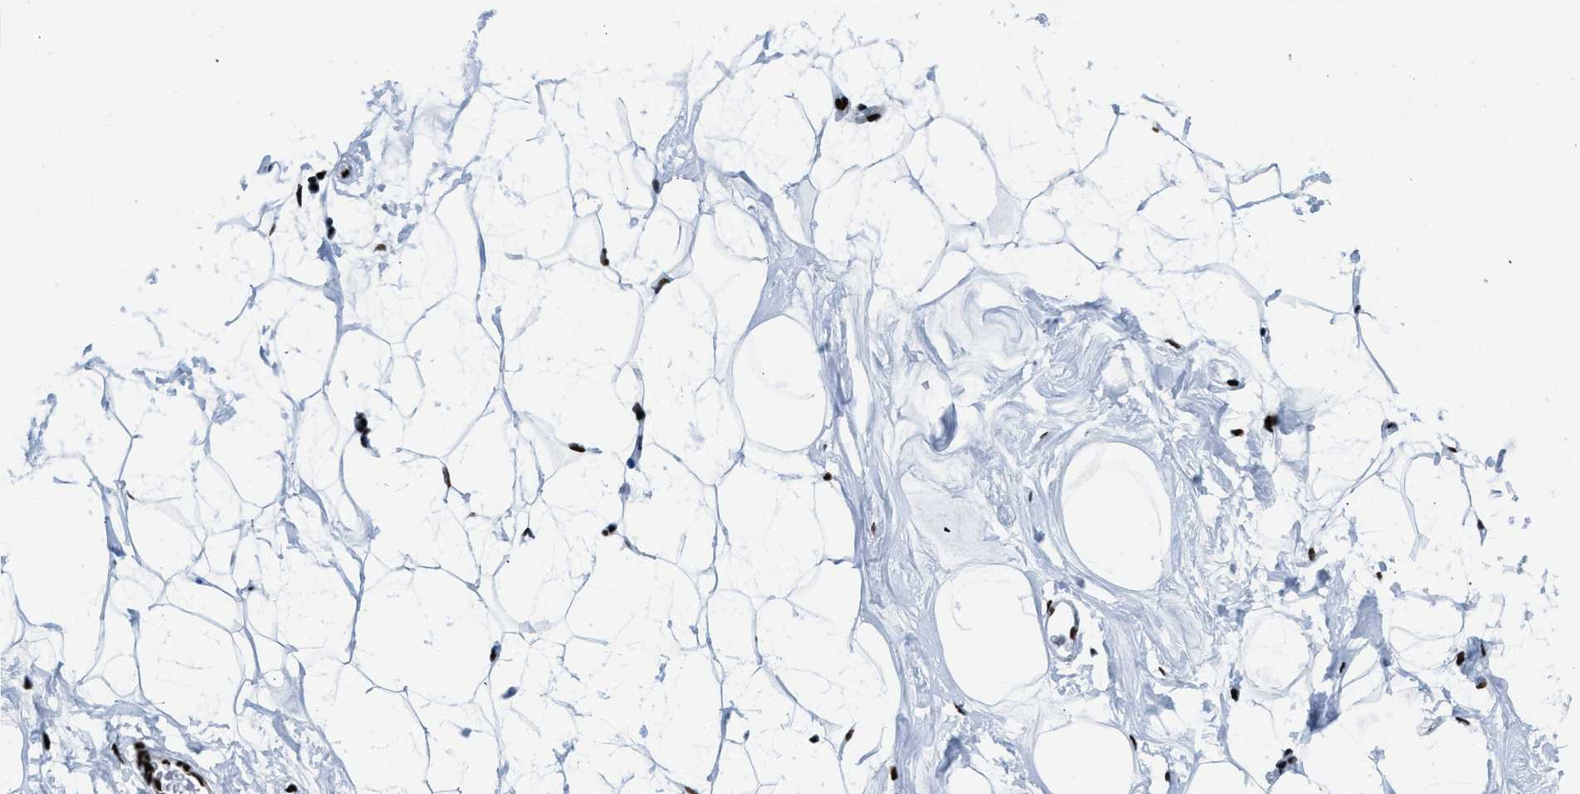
{"staining": {"intensity": "strong", "quantity": ">75%", "location": "nuclear"}, "tissue": "adipose tissue", "cell_type": "Adipocytes", "image_type": "normal", "snomed": [{"axis": "morphology", "description": "Normal tissue, NOS"}, {"axis": "morphology", "description": "Fibrosis, NOS"}, {"axis": "topography", "description": "Breast"}, {"axis": "topography", "description": "Adipose tissue"}], "caption": "Protein expression analysis of benign adipose tissue demonstrates strong nuclear positivity in about >75% of adipocytes. Using DAB (brown) and hematoxylin (blue) stains, captured at high magnification using brightfield microscopy.", "gene": "NONO", "patient": {"sex": "female", "age": 39}}